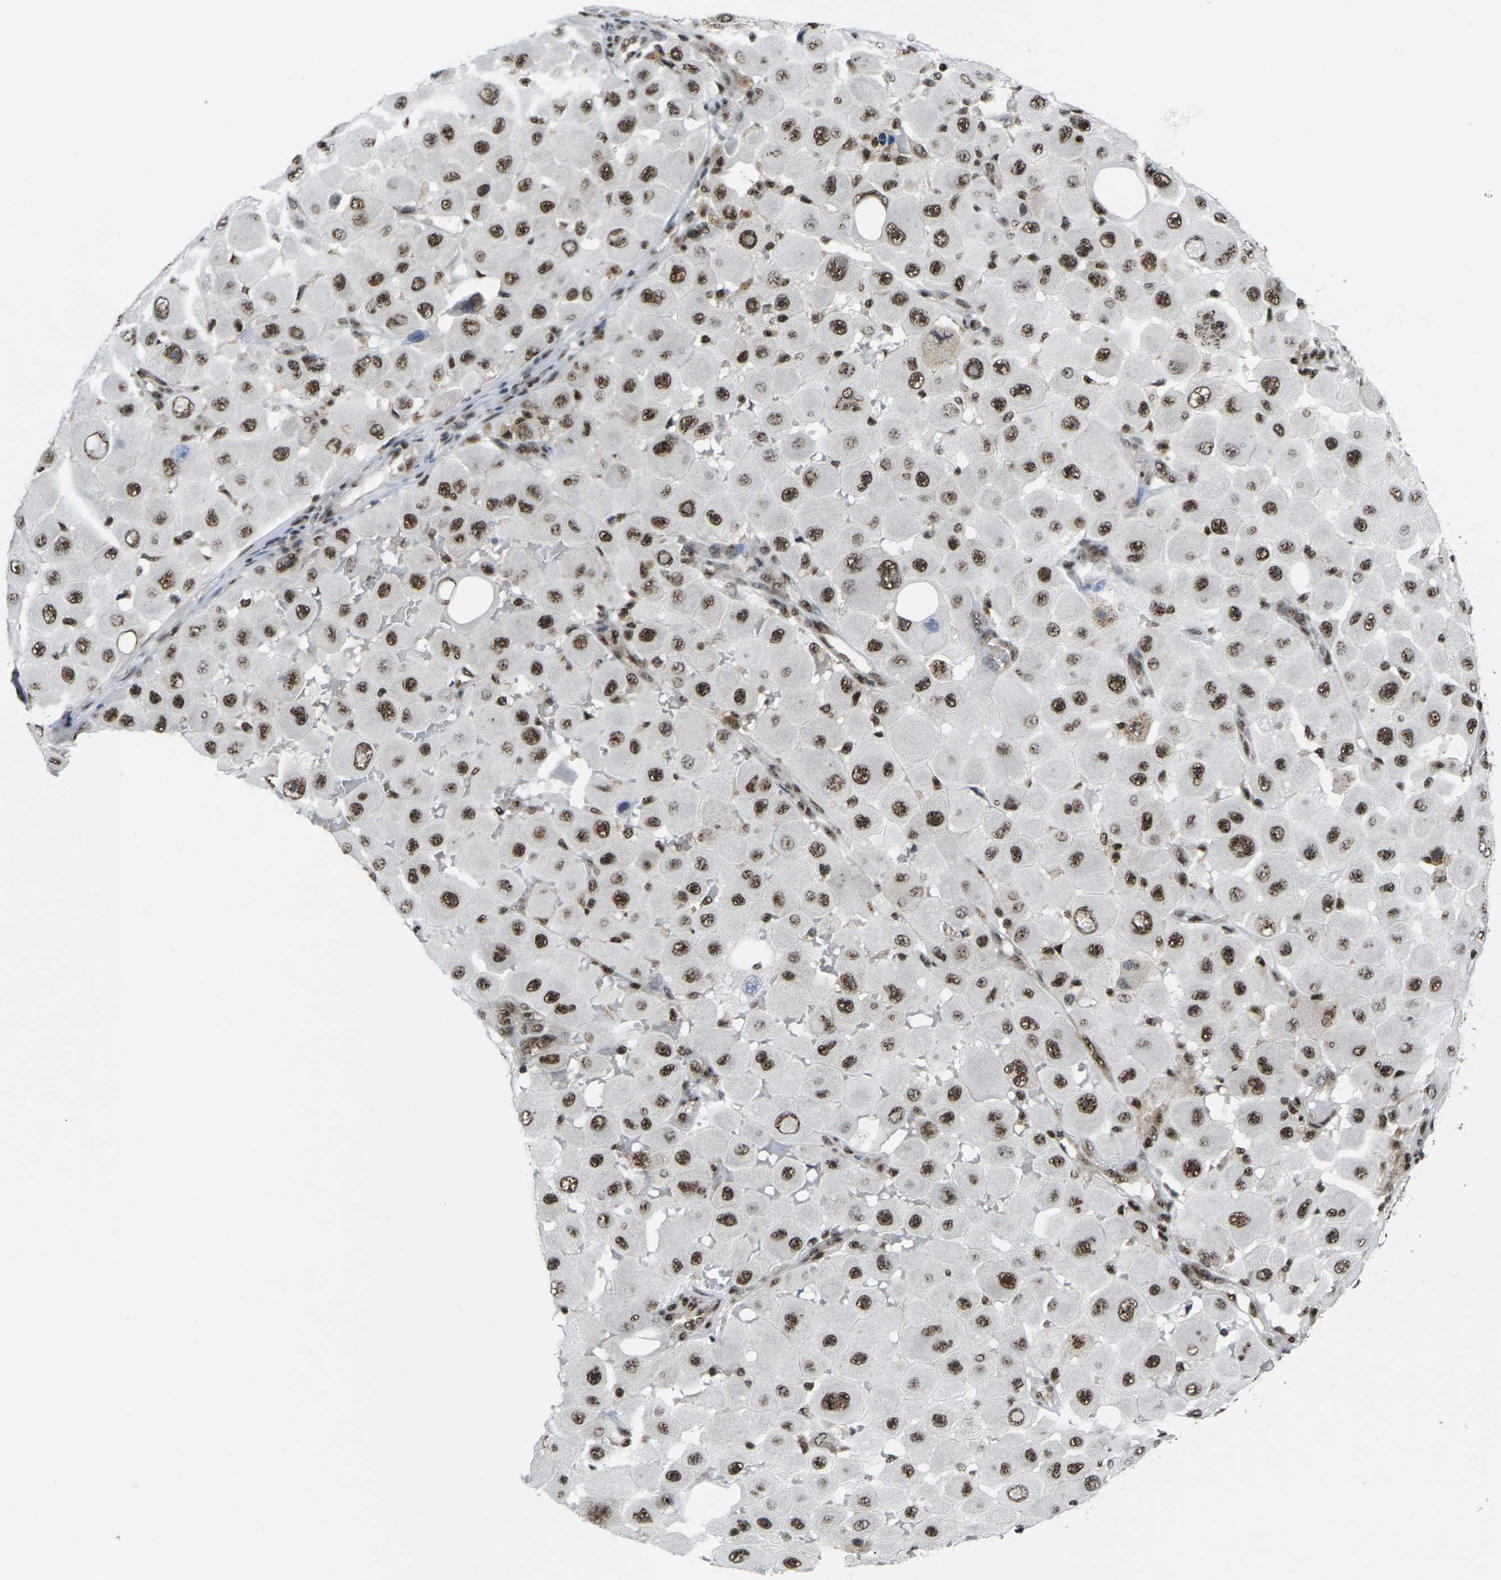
{"staining": {"intensity": "strong", "quantity": ">75%", "location": "nuclear"}, "tissue": "melanoma", "cell_type": "Tumor cells", "image_type": "cancer", "snomed": [{"axis": "morphology", "description": "Malignant melanoma, NOS"}, {"axis": "topography", "description": "Skin"}], "caption": "Human malignant melanoma stained with a protein marker demonstrates strong staining in tumor cells.", "gene": "MAGOH", "patient": {"sex": "female", "age": 81}}